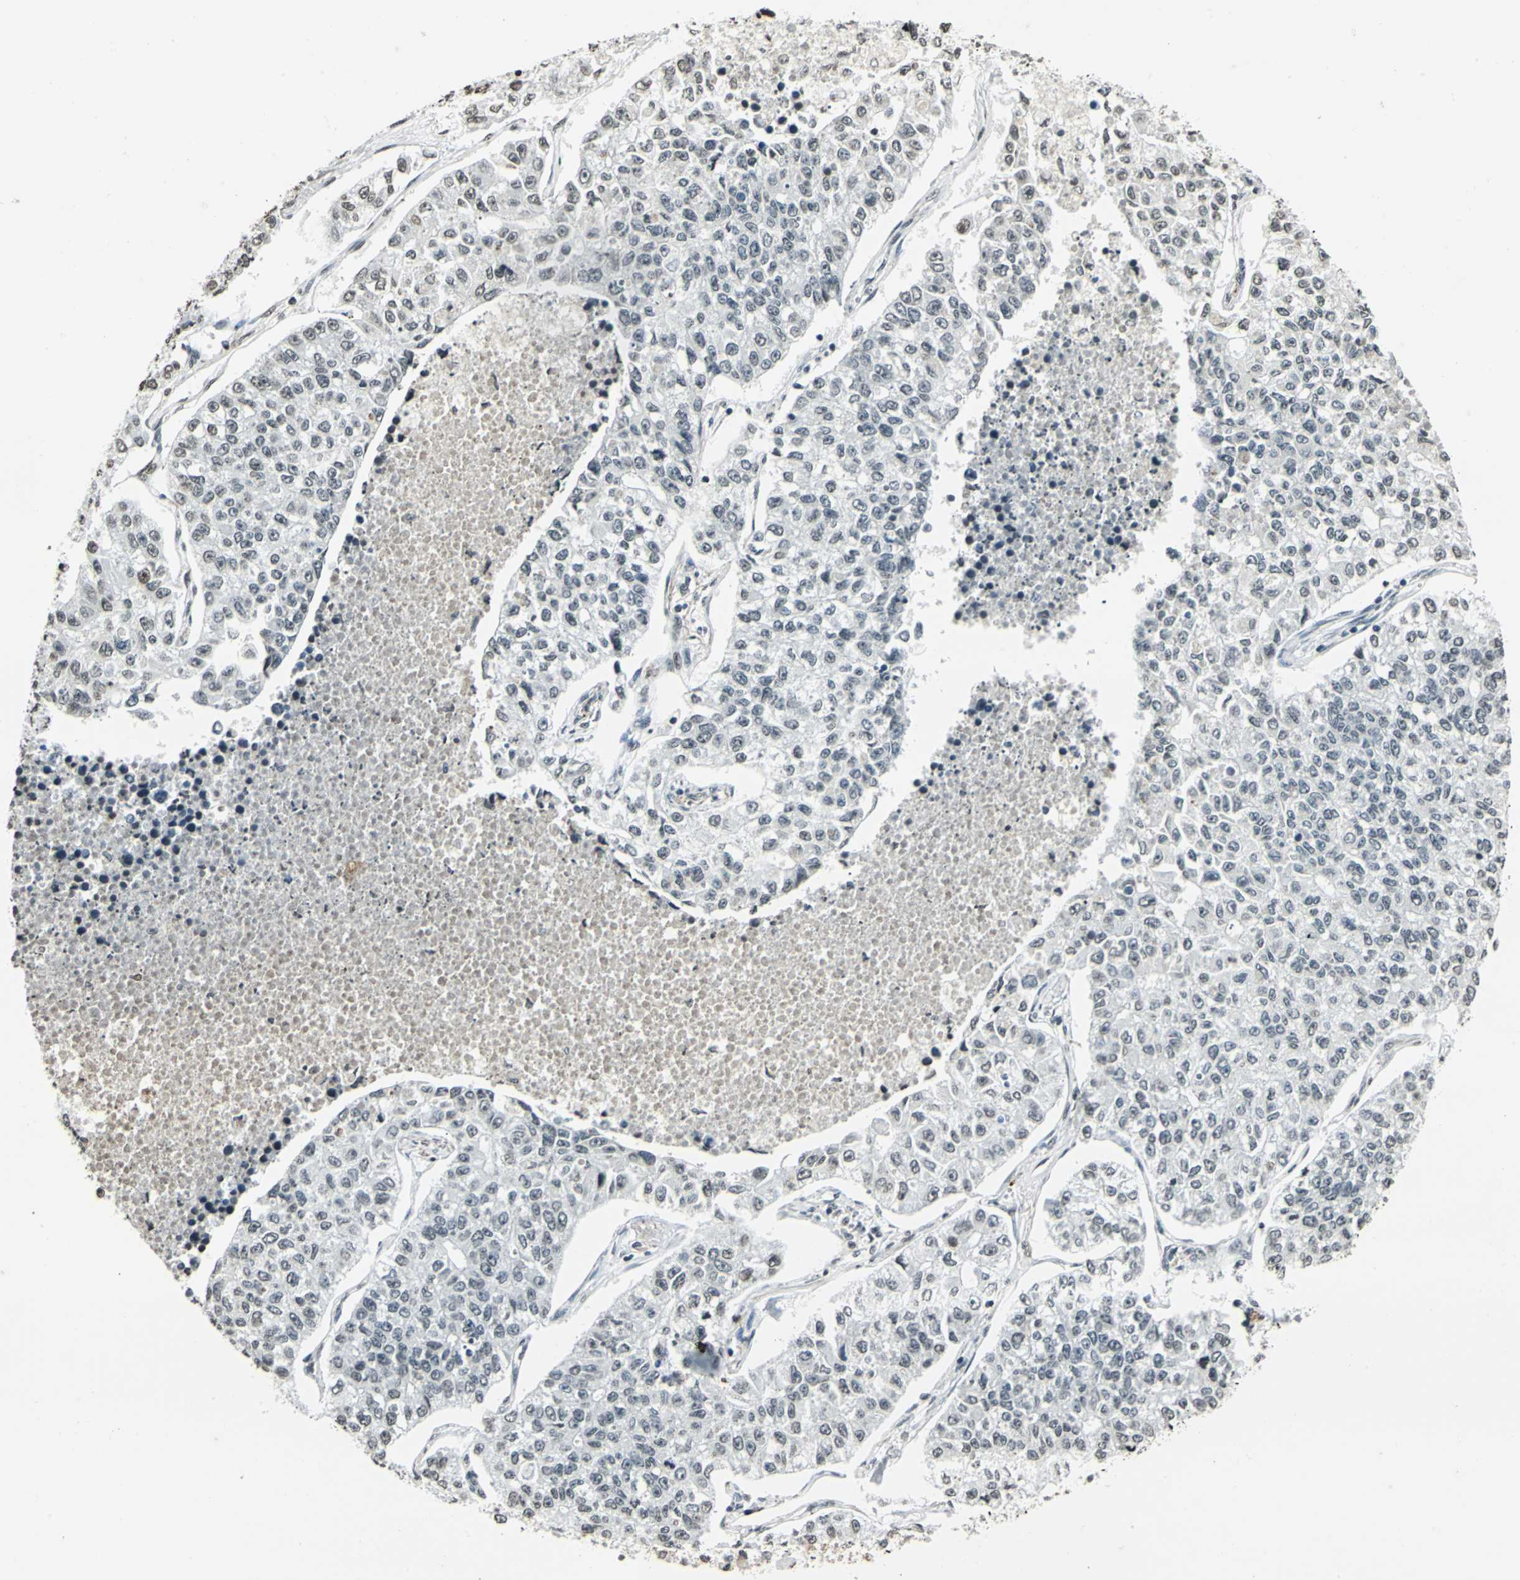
{"staining": {"intensity": "negative", "quantity": "none", "location": "none"}, "tissue": "lung cancer", "cell_type": "Tumor cells", "image_type": "cancer", "snomed": [{"axis": "morphology", "description": "Adenocarcinoma, NOS"}, {"axis": "topography", "description": "Lung"}], "caption": "IHC photomicrograph of neoplastic tissue: adenocarcinoma (lung) stained with DAB exhibits no significant protein expression in tumor cells.", "gene": "MCM4", "patient": {"sex": "male", "age": 49}}